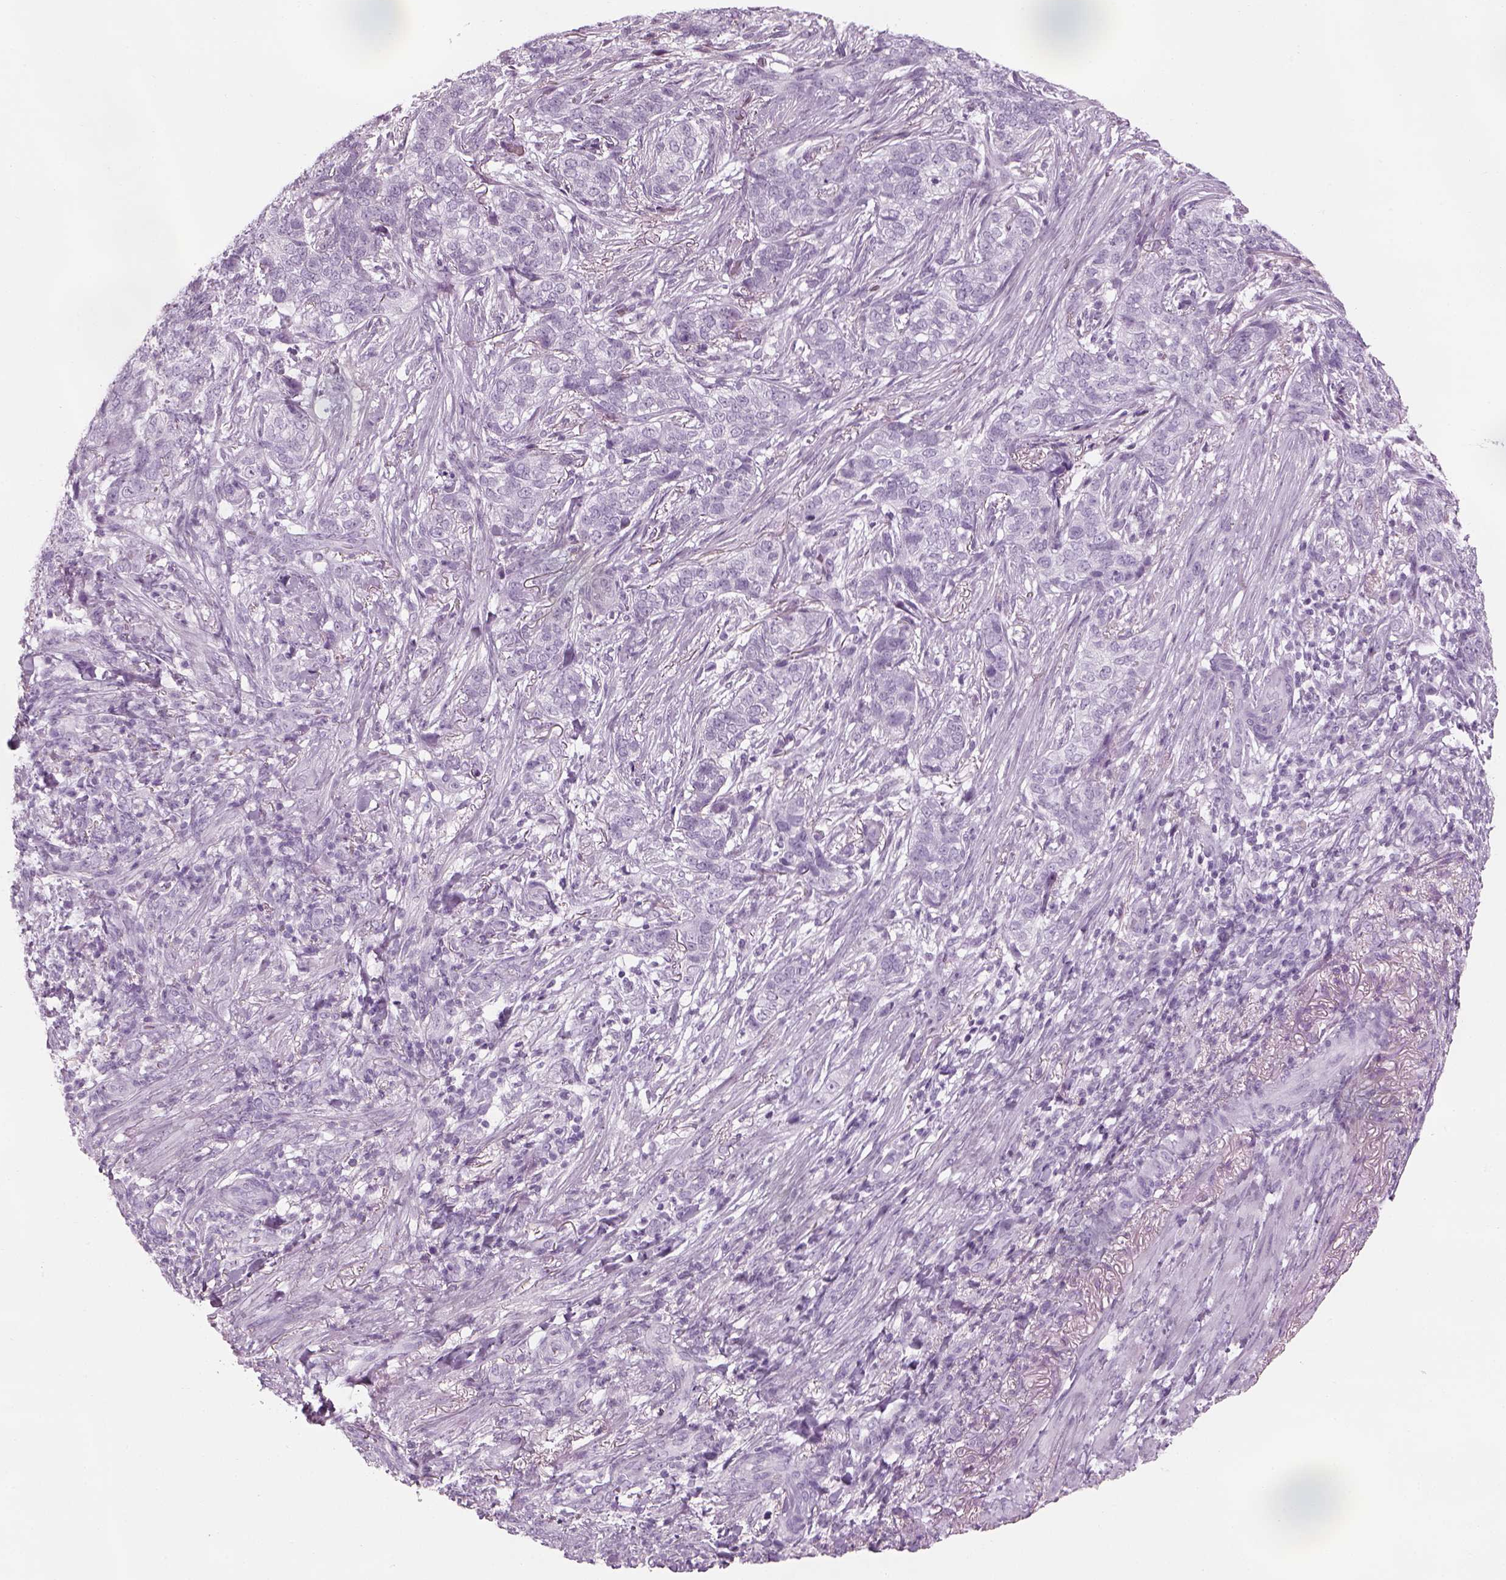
{"staining": {"intensity": "negative", "quantity": "none", "location": "none"}, "tissue": "skin cancer", "cell_type": "Tumor cells", "image_type": "cancer", "snomed": [{"axis": "morphology", "description": "Basal cell carcinoma"}, {"axis": "topography", "description": "Skin"}], "caption": "Immunohistochemical staining of human skin cancer demonstrates no significant expression in tumor cells.", "gene": "SAG", "patient": {"sex": "female", "age": 69}}